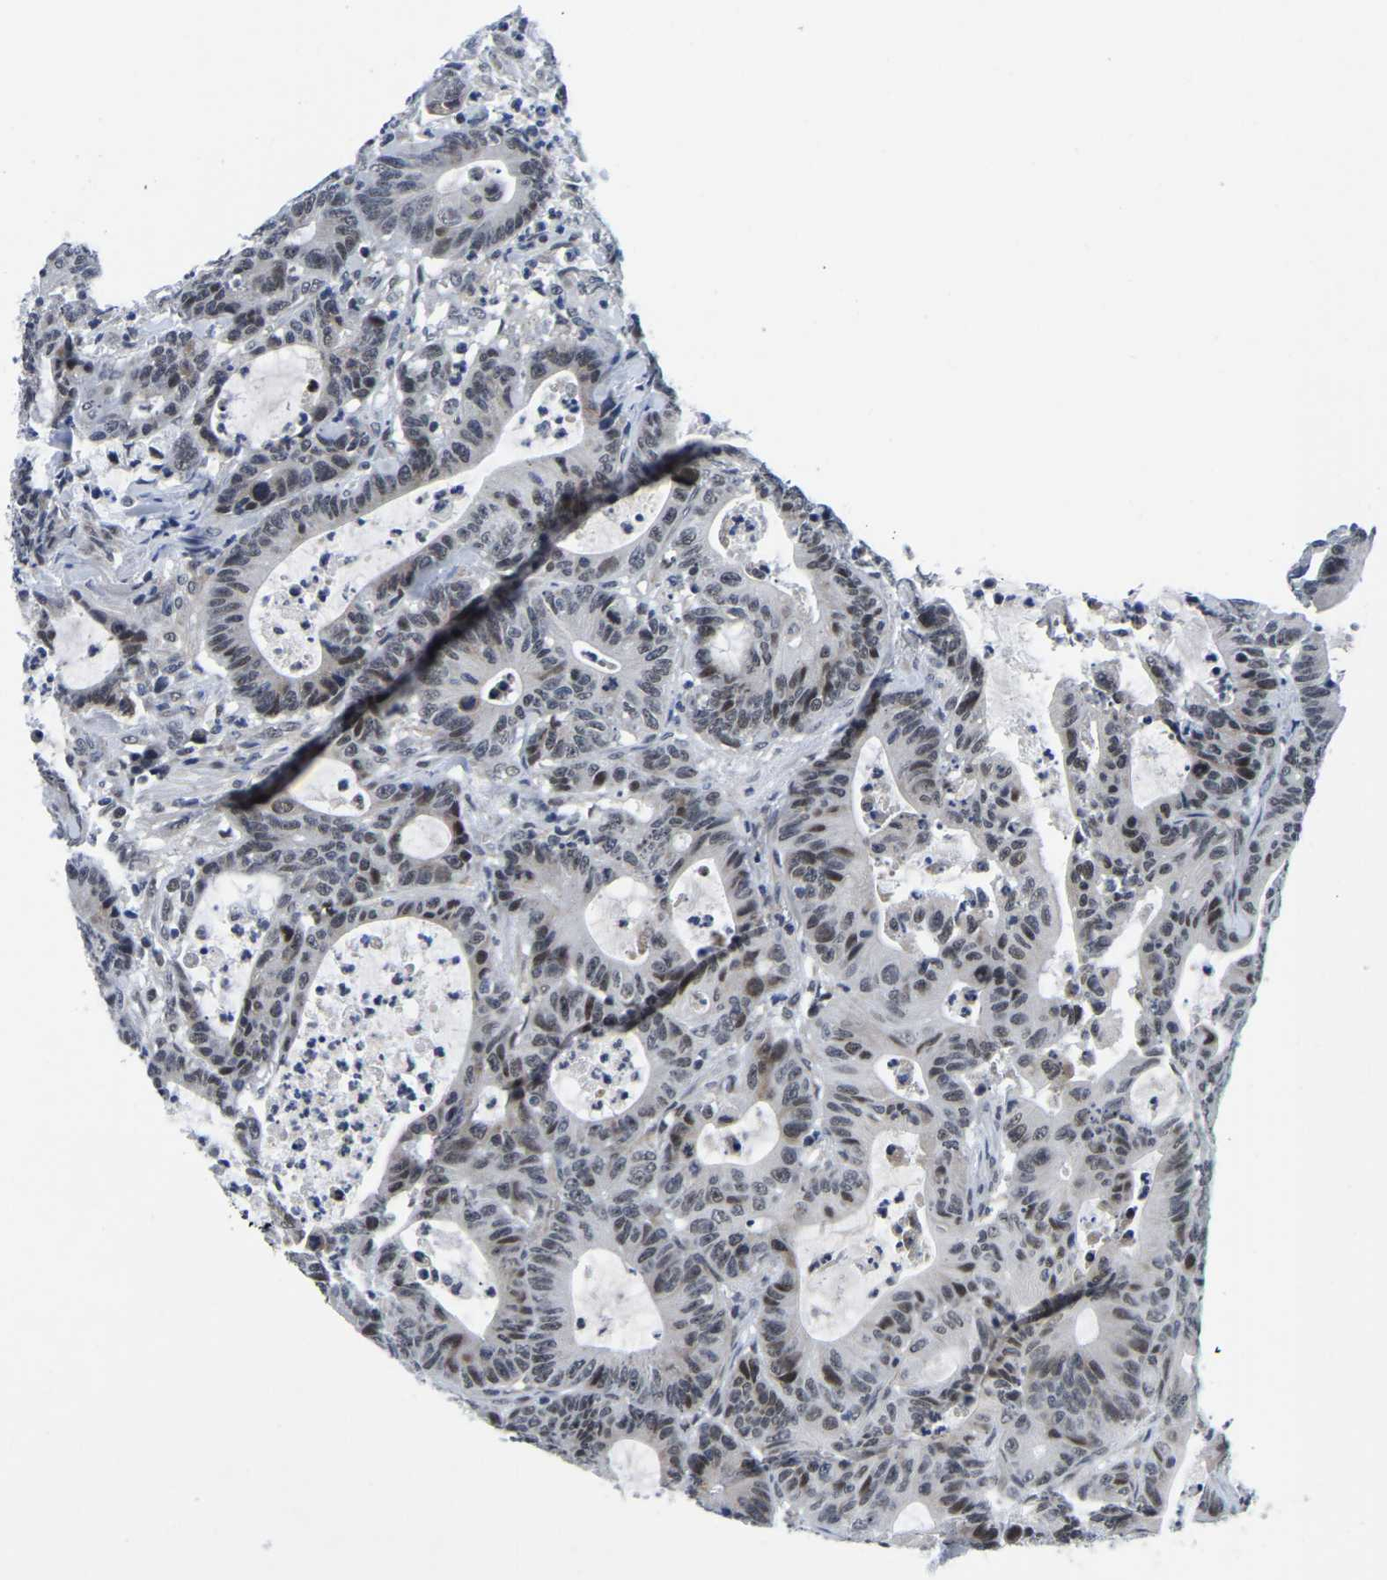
{"staining": {"intensity": "weak", "quantity": "25%-75%", "location": "nuclear"}, "tissue": "colorectal cancer", "cell_type": "Tumor cells", "image_type": "cancer", "snomed": [{"axis": "morphology", "description": "Adenocarcinoma, NOS"}, {"axis": "topography", "description": "Colon"}], "caption": "Immunohistochemistry micrograph of human adenocarcinoma (colorectal) stained for a protein (brown), which shows low levels of weak nuclear staining in approximately 25%-75% of tumor cells.", "gene": "POLDIP3", "patient": {"sex": "female", "age": 84}}